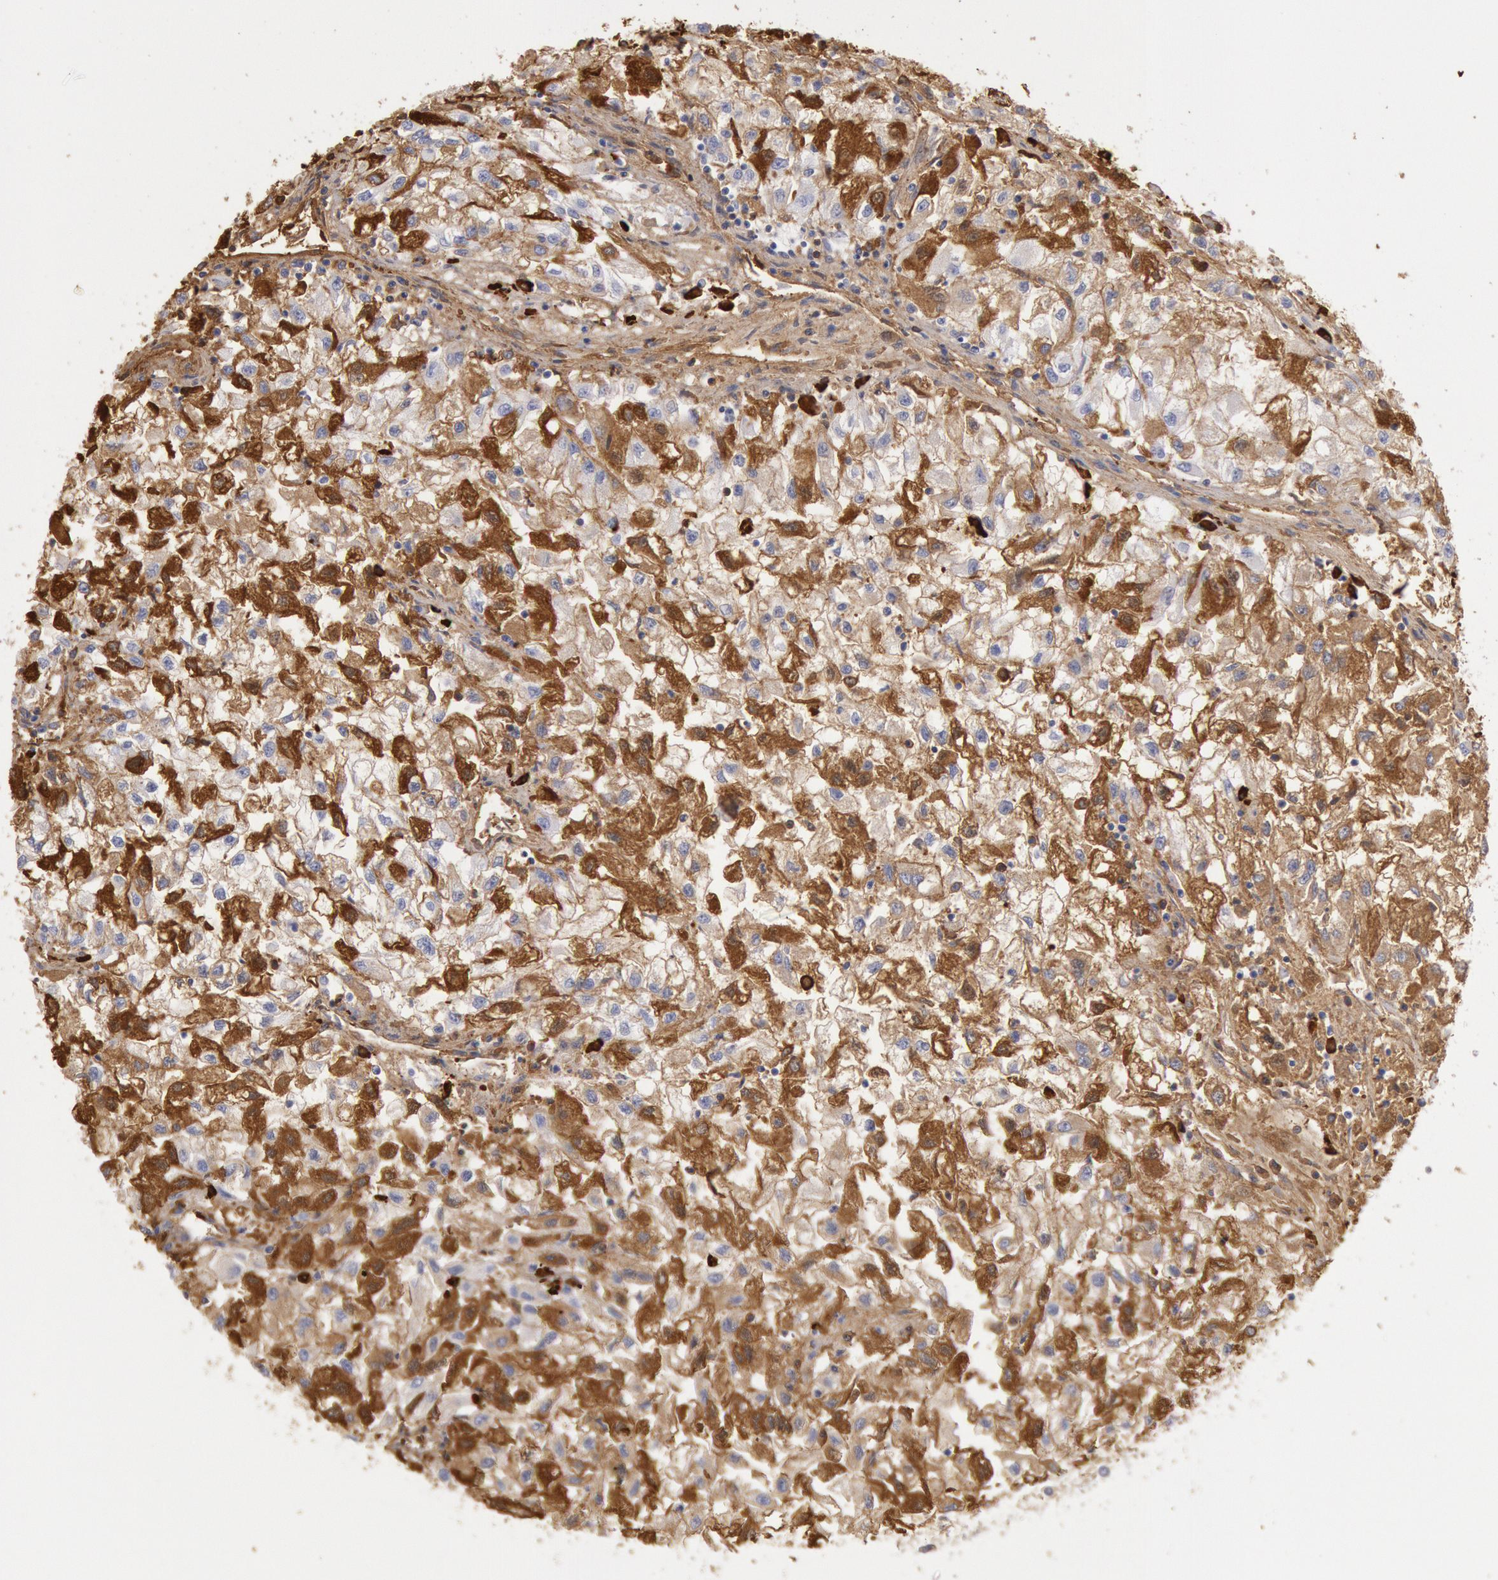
{"staining": {"intensity": "moderate", "quantity": "25%-75%", "location": "cytoplasmic/membranous"}, "tissue": "renal cancer", "cell_type": "Tumor cells", "image_type": "cancer", "snomed": [{"axis": "morphology", "description": "Adenocarcinoma, NOS"}, {"axis": "topography", "description": "Kidney"}], "caption": "Moderate cytoplasmic/membranous expression for a protein is present in approximately 25%-75% of tumor cells of renal cancer using immunohistochemistry.", "gene": "IGHA1", "patient": {"sex": "male", "age": 59}}